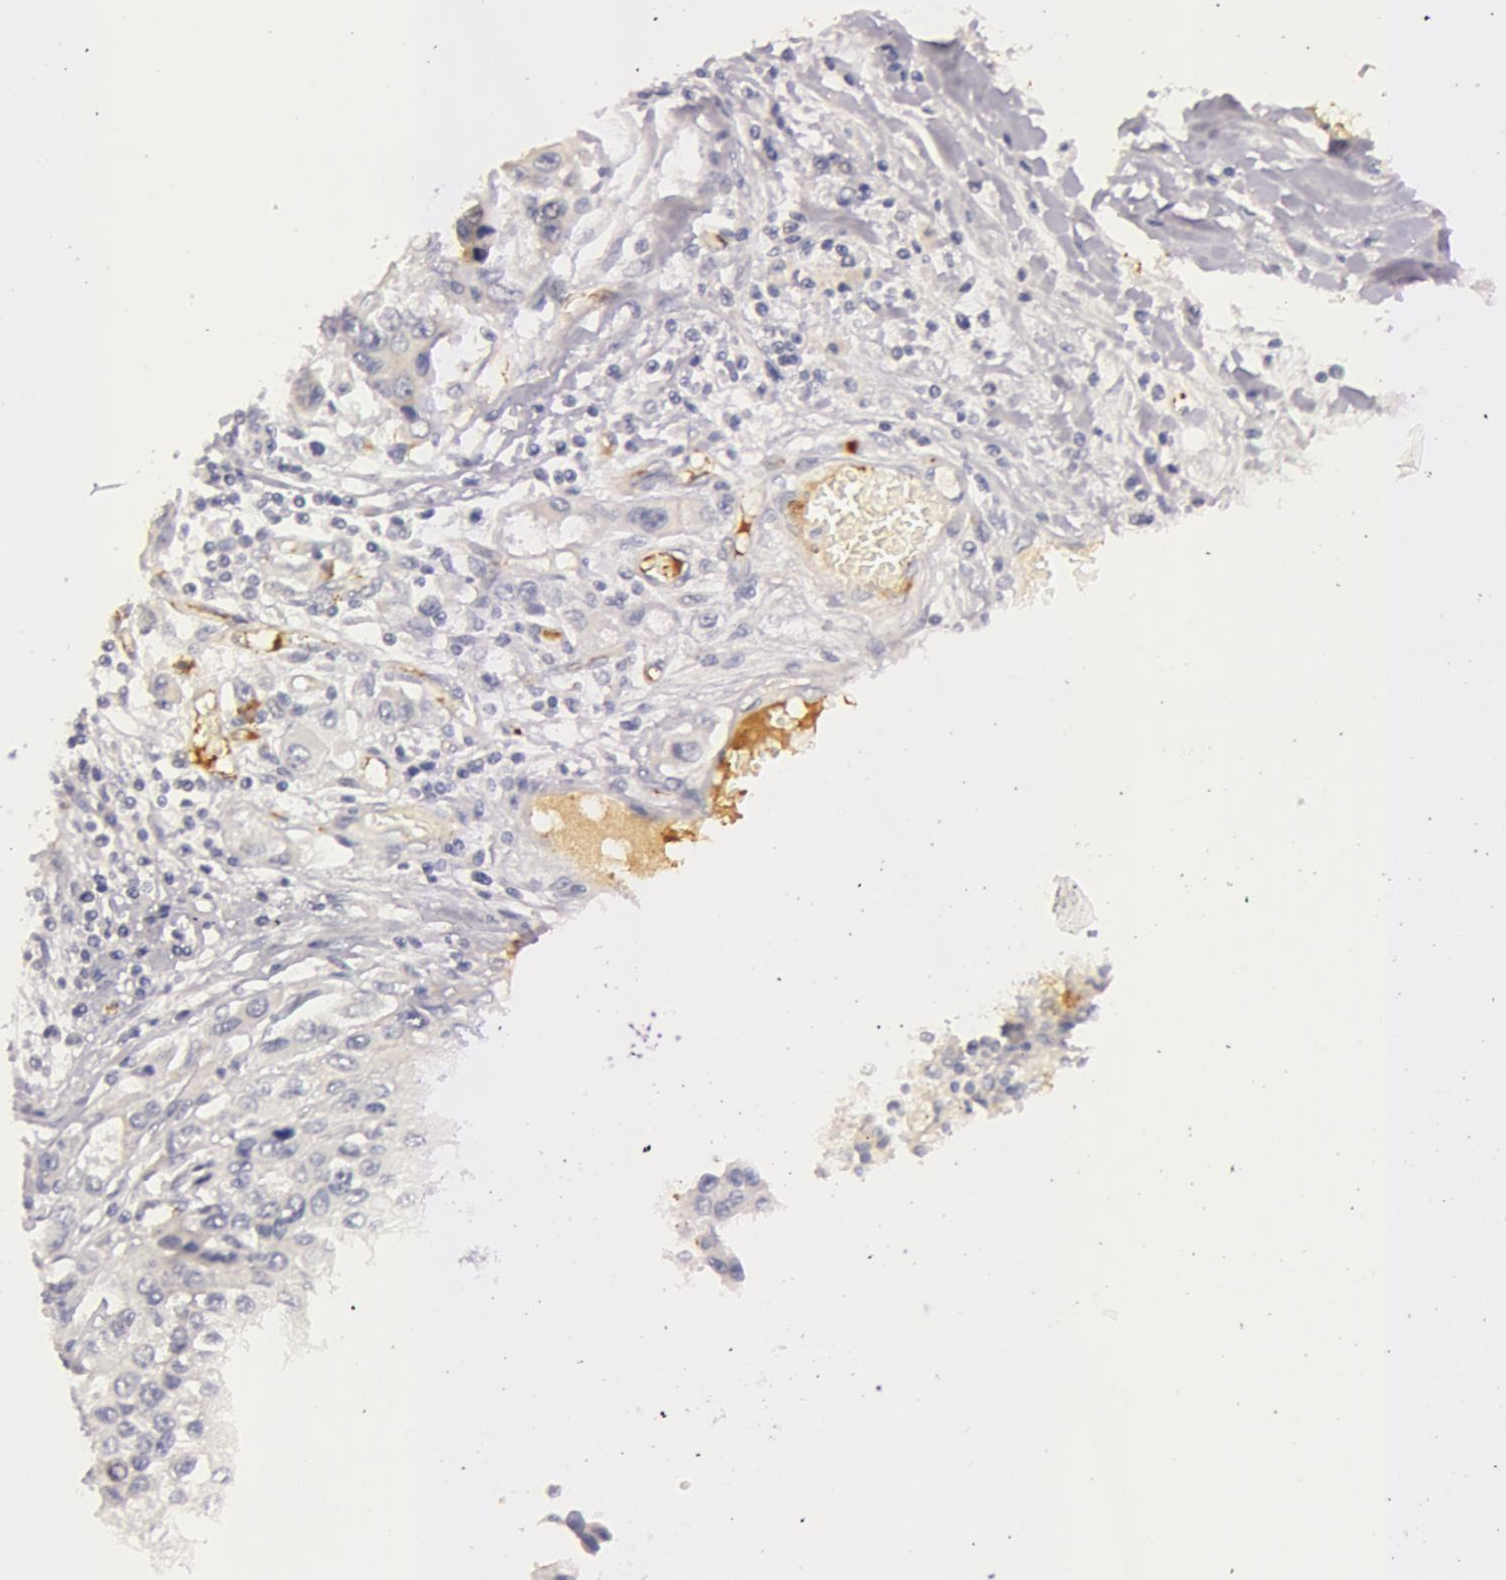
{"staining": {"intensity": "negative", "quantity": "none", "location": "none"}, "tissue": "liver cancer", "cell_type": "Tumor cells", "image_type": "cancer", "snomed": [{"axis": "morphology", "description": "Carcinoma, Hepatocellular, NOS"}, {"axis": "topography", "description": "Liver"}], "caption": "This is a image of IHC staining of hepatocellular carcinoma (liver), which shows no expression in tumor cells.", "gene": "C4BPA", "patient": {"sex": "female", "age": 66}}